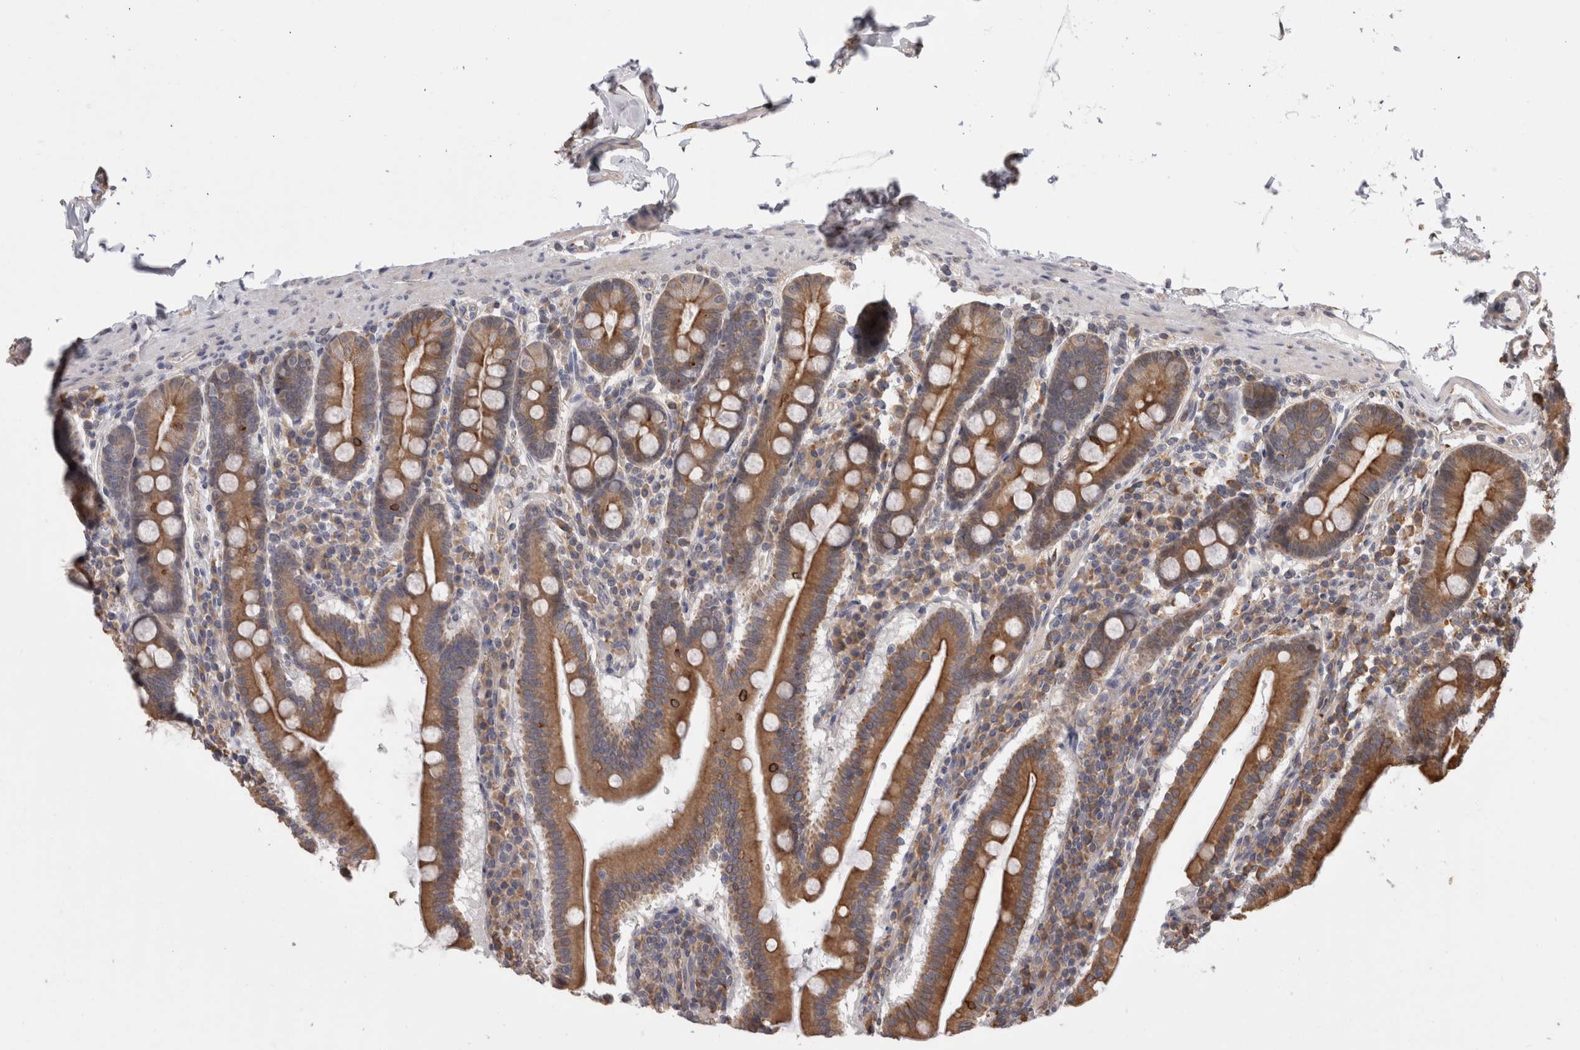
{"staining": {"intensity": "moderate", "quantity": ">75%", "location": "cytoplasmic/membranous"}, "tissue": "duodenum", "cell_type": "Glandular cells", "image_type": "normal", "snomed": [{"axis": "morphology", "description": "Normal tissue, NOS"}, {"axis": "morphology", "description": "Adenocarcinoma, NOS"}, {"axis": "topography", "description": "Pancreas"}, {"axis": "topography", "description": "Duodenum"}], "caption": "Duodenum stained with DAB immunohistochemistry reveals medium levels of moderate cytoplasmic/membranous staining in about >75% of glandular cells.", "gene": "SMAP2", "patient": {"sex": "male", "age": 50}}